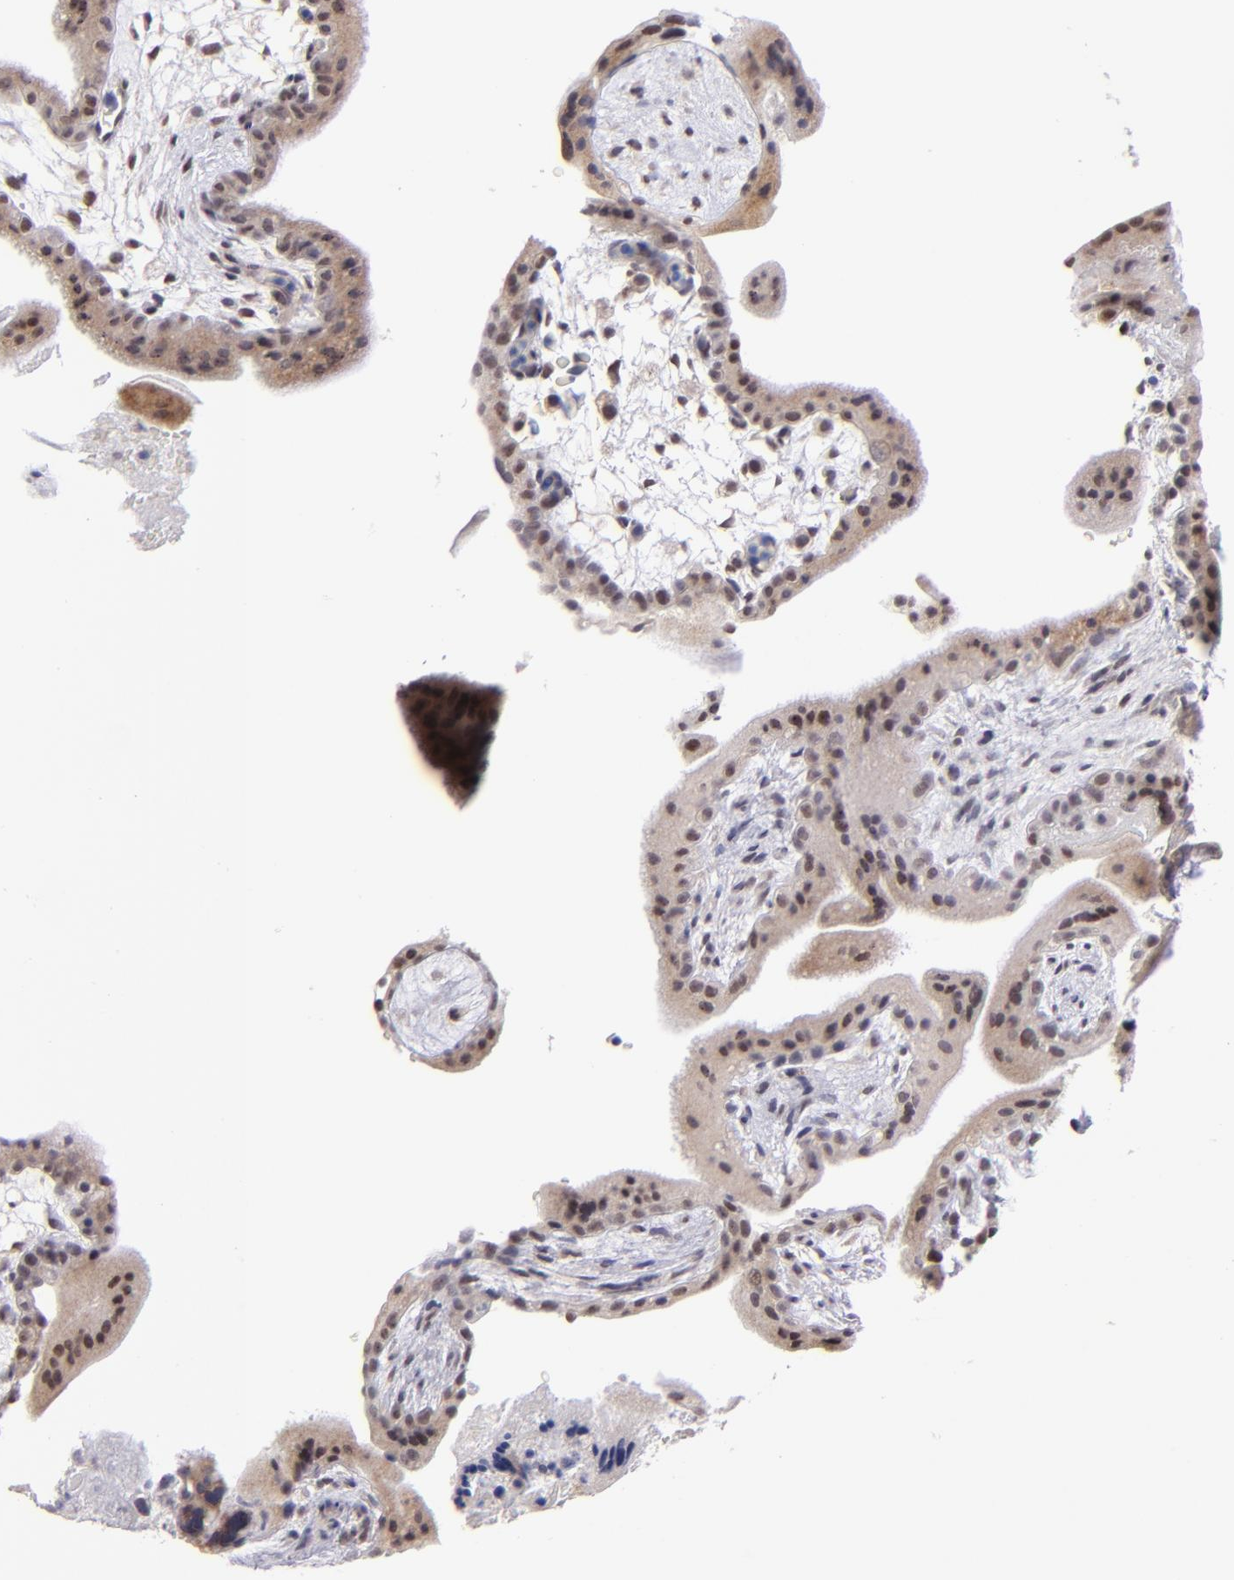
{"staining": {"intensity": "weak", "quantity": "25%-75%", "location": "nuclear"}, "tissue": "placenta", "cell_type": "Decidual cells", "image_type": "normal", "snomed": [{"axis": "morphology", "description": "Normal tissue, NOS"}, {"axis": "topography", "description": "Placenta"}], "caption": "Immunohistochemical staining of unremarkable placenta demonstrates 25%-75% levels of weak nuclear protein positivity in approximately 25%-75% of decidual cells.", "gene": "OTUB2", "patient": {"sex": "female", "age": 35}}